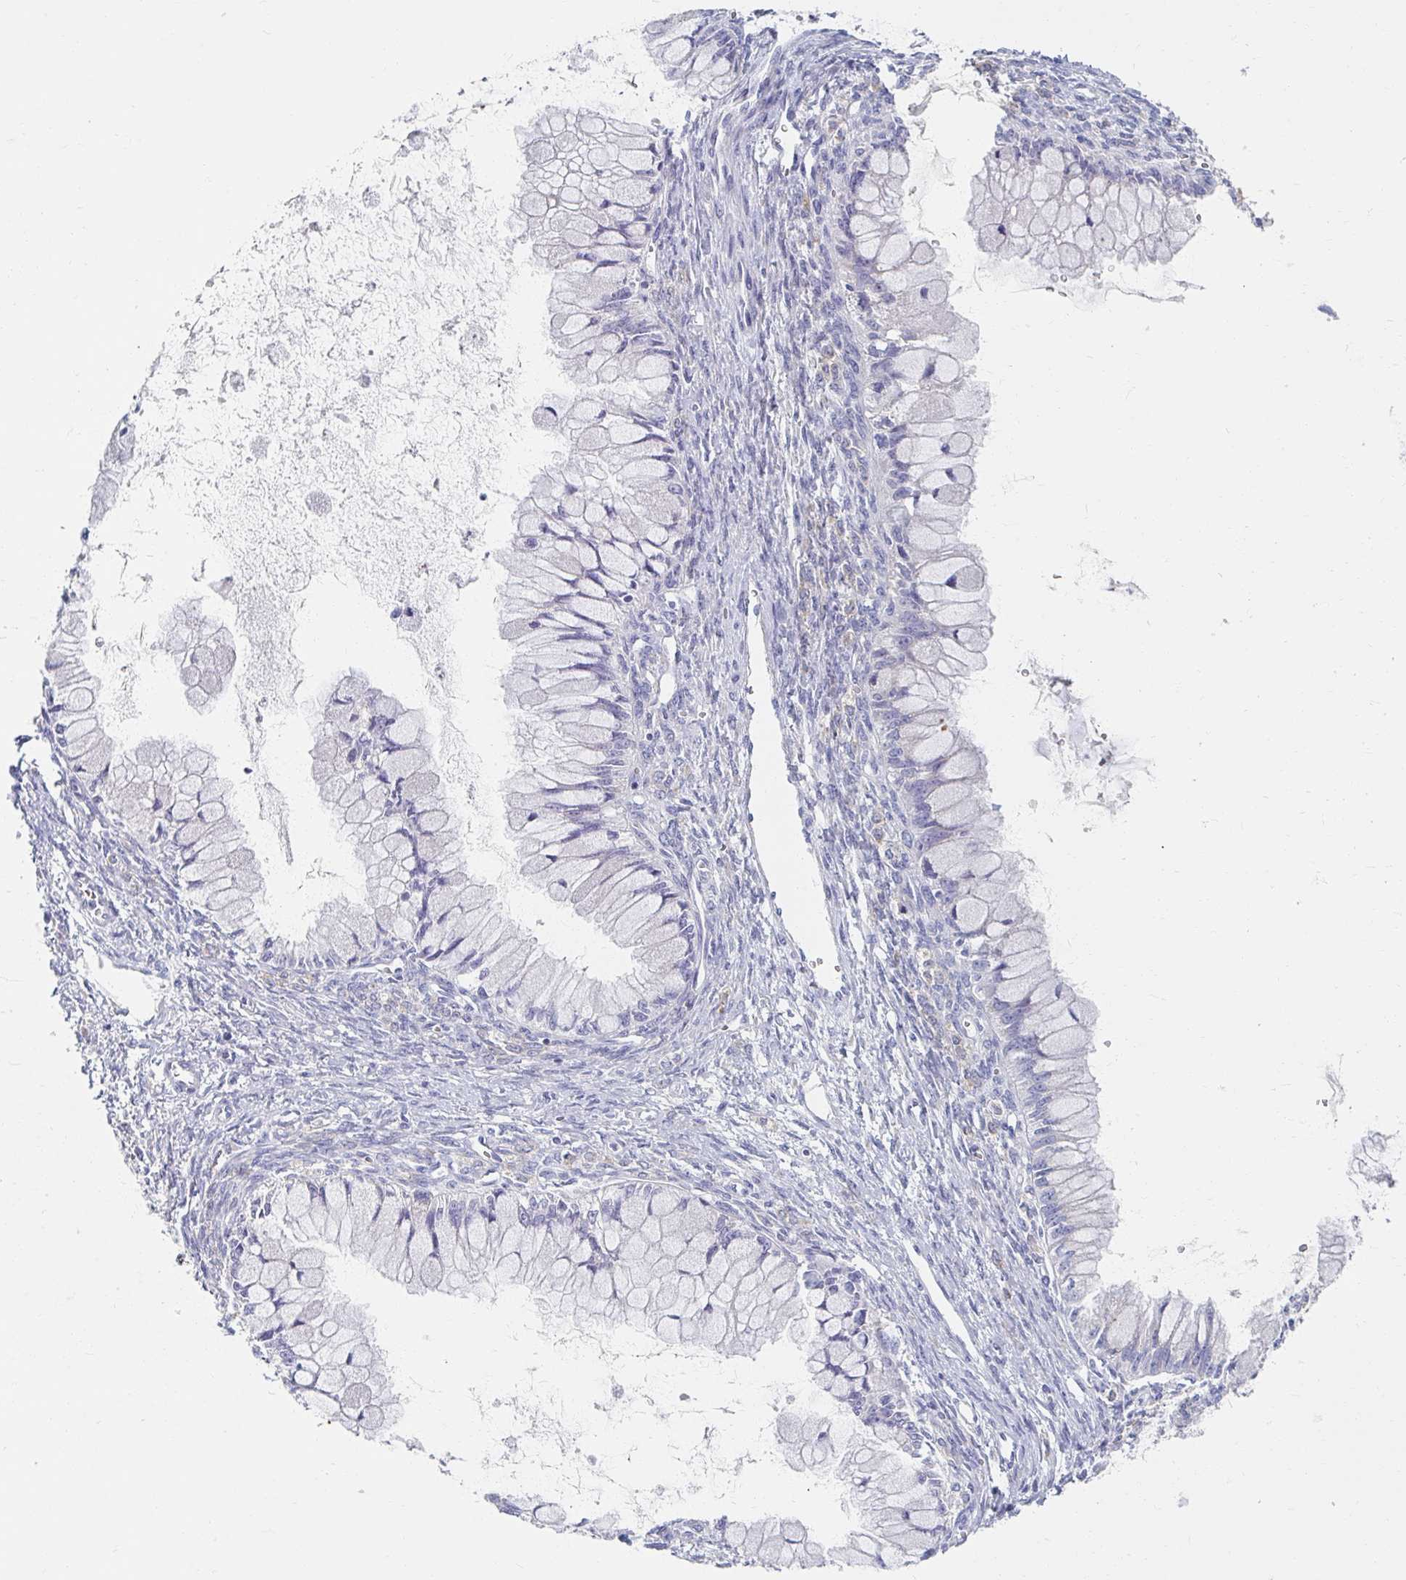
{"staining": {"intensity": "negative", "quantity": "none", "location": "none"}, "tissue": "ovarian cancer", "cell_type": "Tumor cells", "image_type": "cancer", "snomed": [{"axis": "morphology", "description": "Cystadenocarcinoma, mucinous, NOS"}, {"axis": "topography", "description": "Ovary"}], "caption": "There is no significant positivity in tumor cells of ovarian mucinous cystadenocarcinoma.", "gene": "MYLK2", "patient": {"sex": "female", "age": 34}}